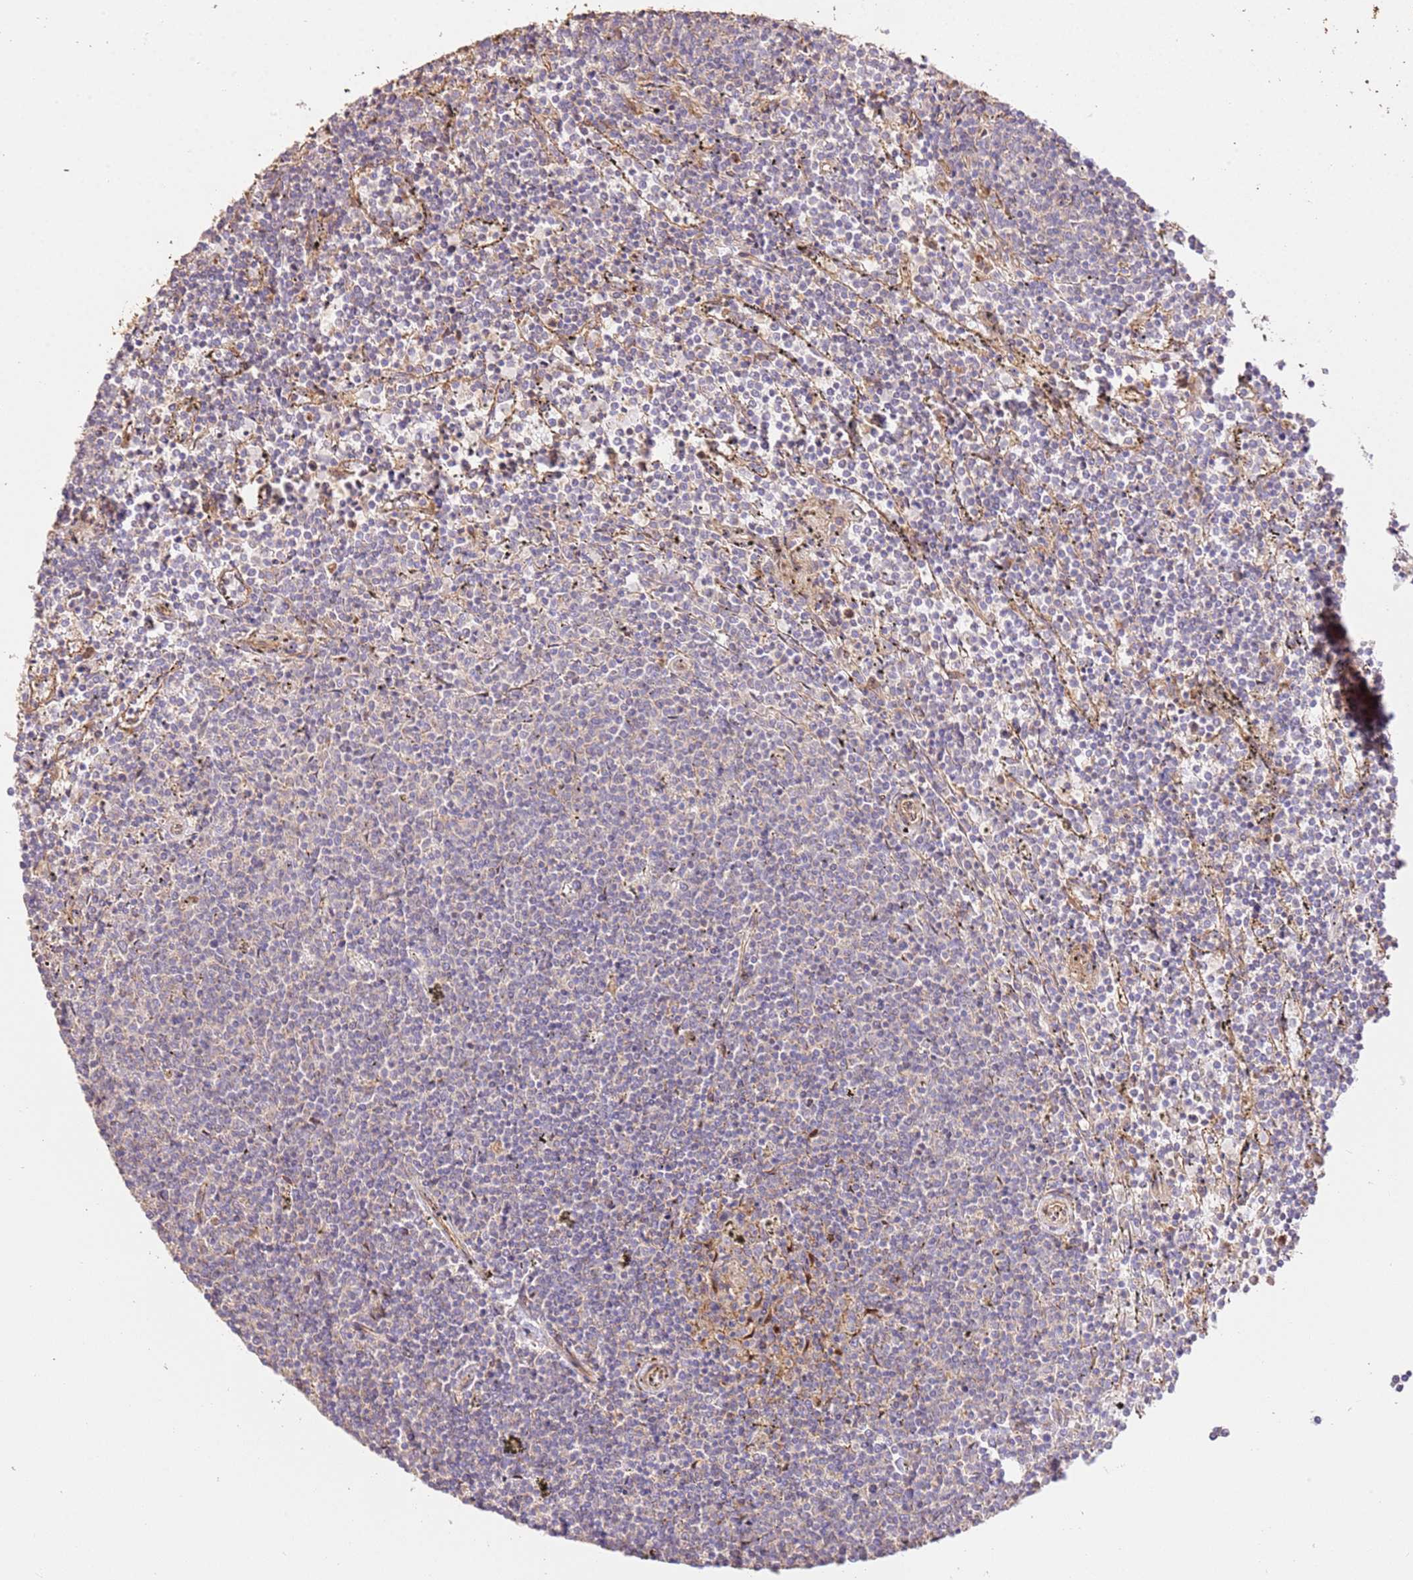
{"staining": {"intensity": "negative", "quantity": "none", "location": "none"}, "tissue": "lymphoma", "cell_type": "Tumor cells", "image_type": "cancer", "snomed": [{"axis": "morphology", "description": "Malignant lymphoma, non-Hodgkin's type, Low grade"}, {"axis": "topography", "description": "Spleen"}], "caption": "The image demonstrates no significant expression in tumor cells of malignant lymphoma, non-Hodgkin's type (low-grade).", "gene": "ZBTB39", "patient": {"sex": "female", "age": 50}}